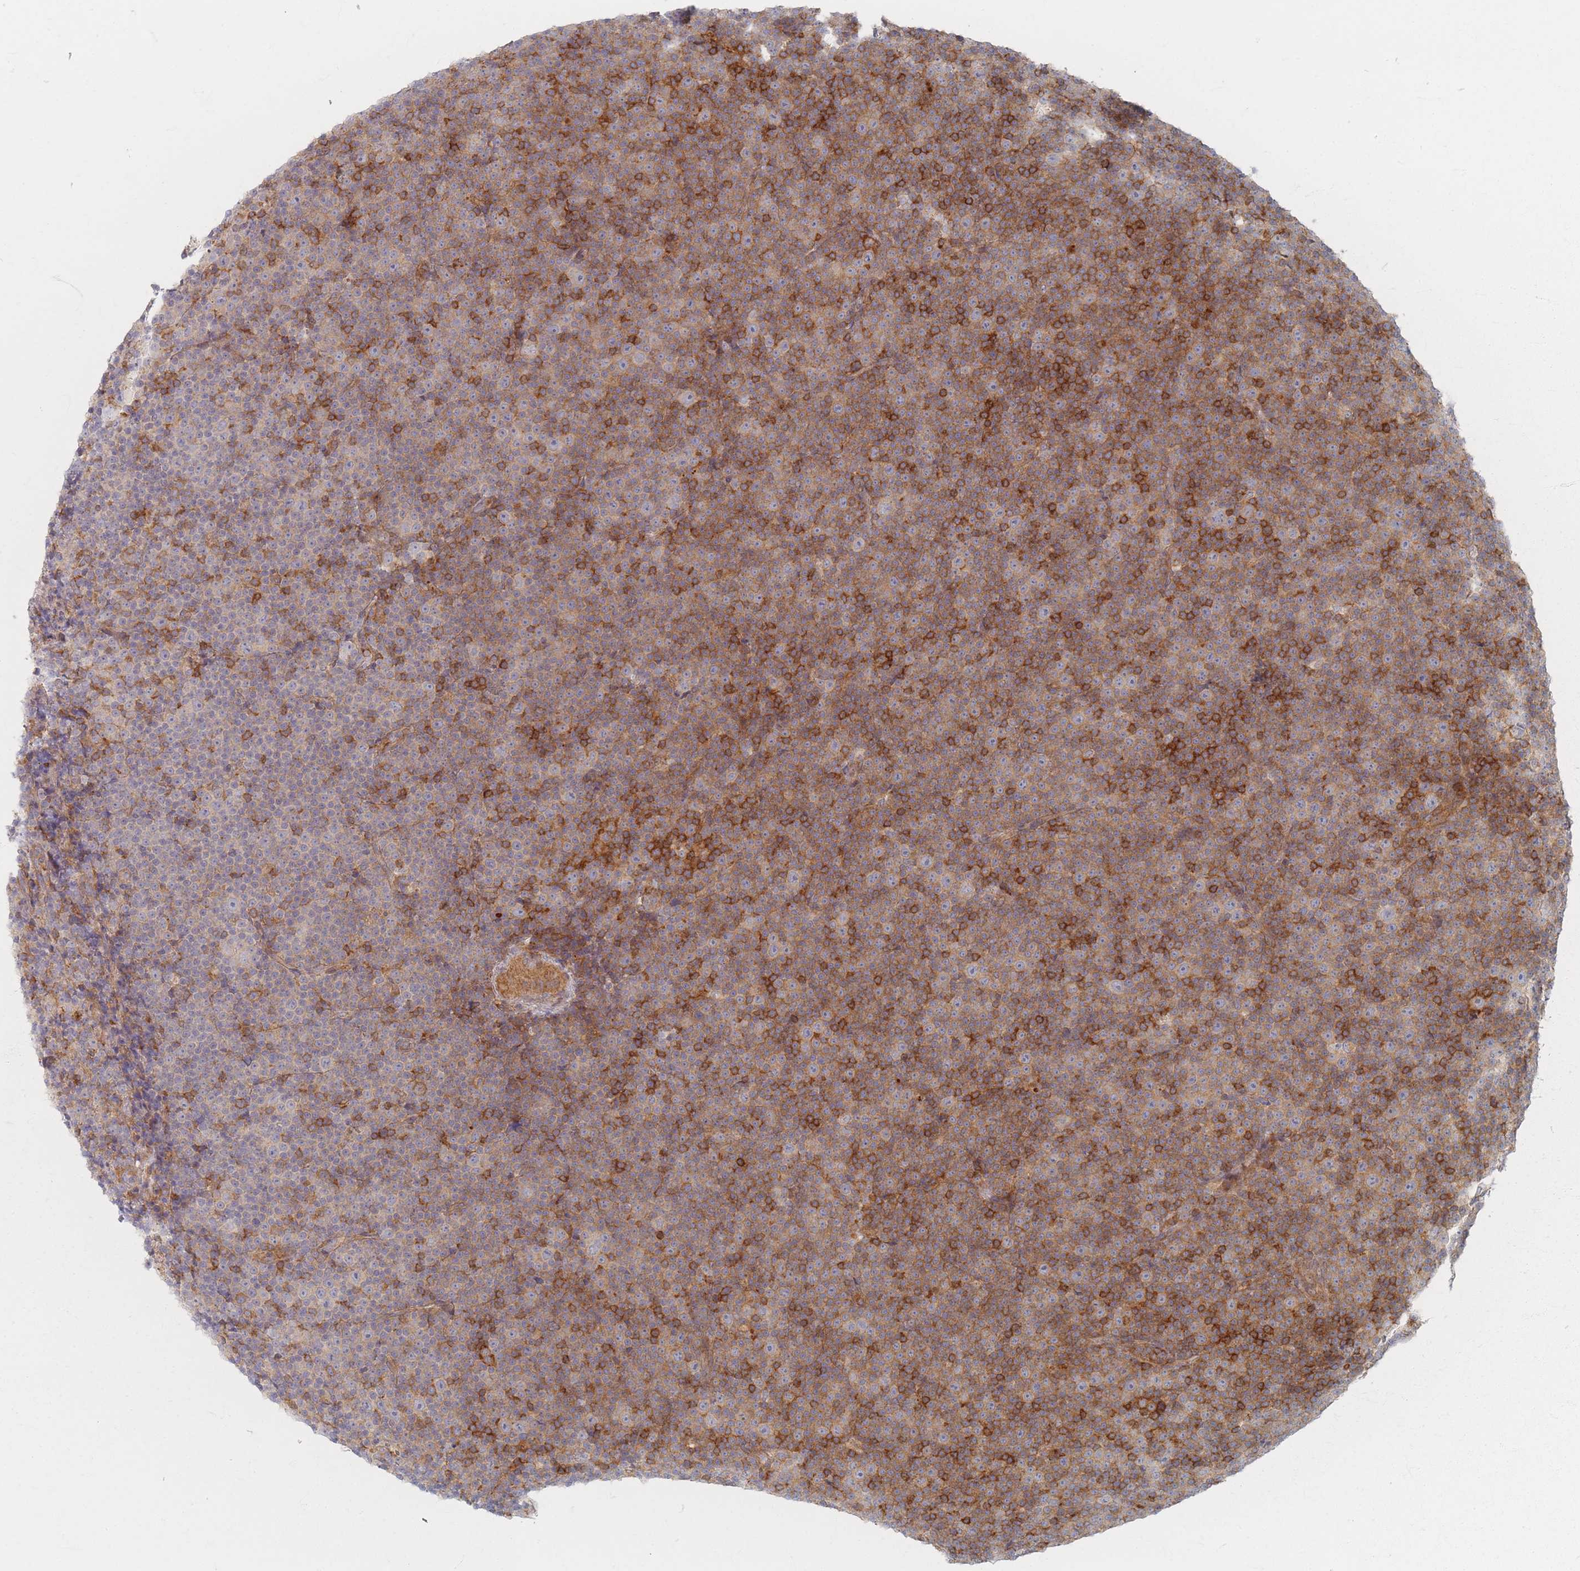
{"staining": {"intensity": "moderate", "quantity": "25%-75%", "location": "cytoplasmic/membranous"}, "tissue": "lymphoma", "cell_type": "Tumor cells", "image_type": "cancer", "snomed": [{"axis": "morphology", "description": "Malignant lymphoma, non-Hodgkin's type, Low grade"}, {"axis": "topography", "description": "Lymph node"}], "caption": "The micrograph shows a brown stain indicating the presence of a protein in the cytoplasmic/membranous of tumor cells in malignant lymphoma, non-Hodgkin's type (low-grade).", "gene": "ZNF852", "patient": {"sex": "female", "age": 67}}